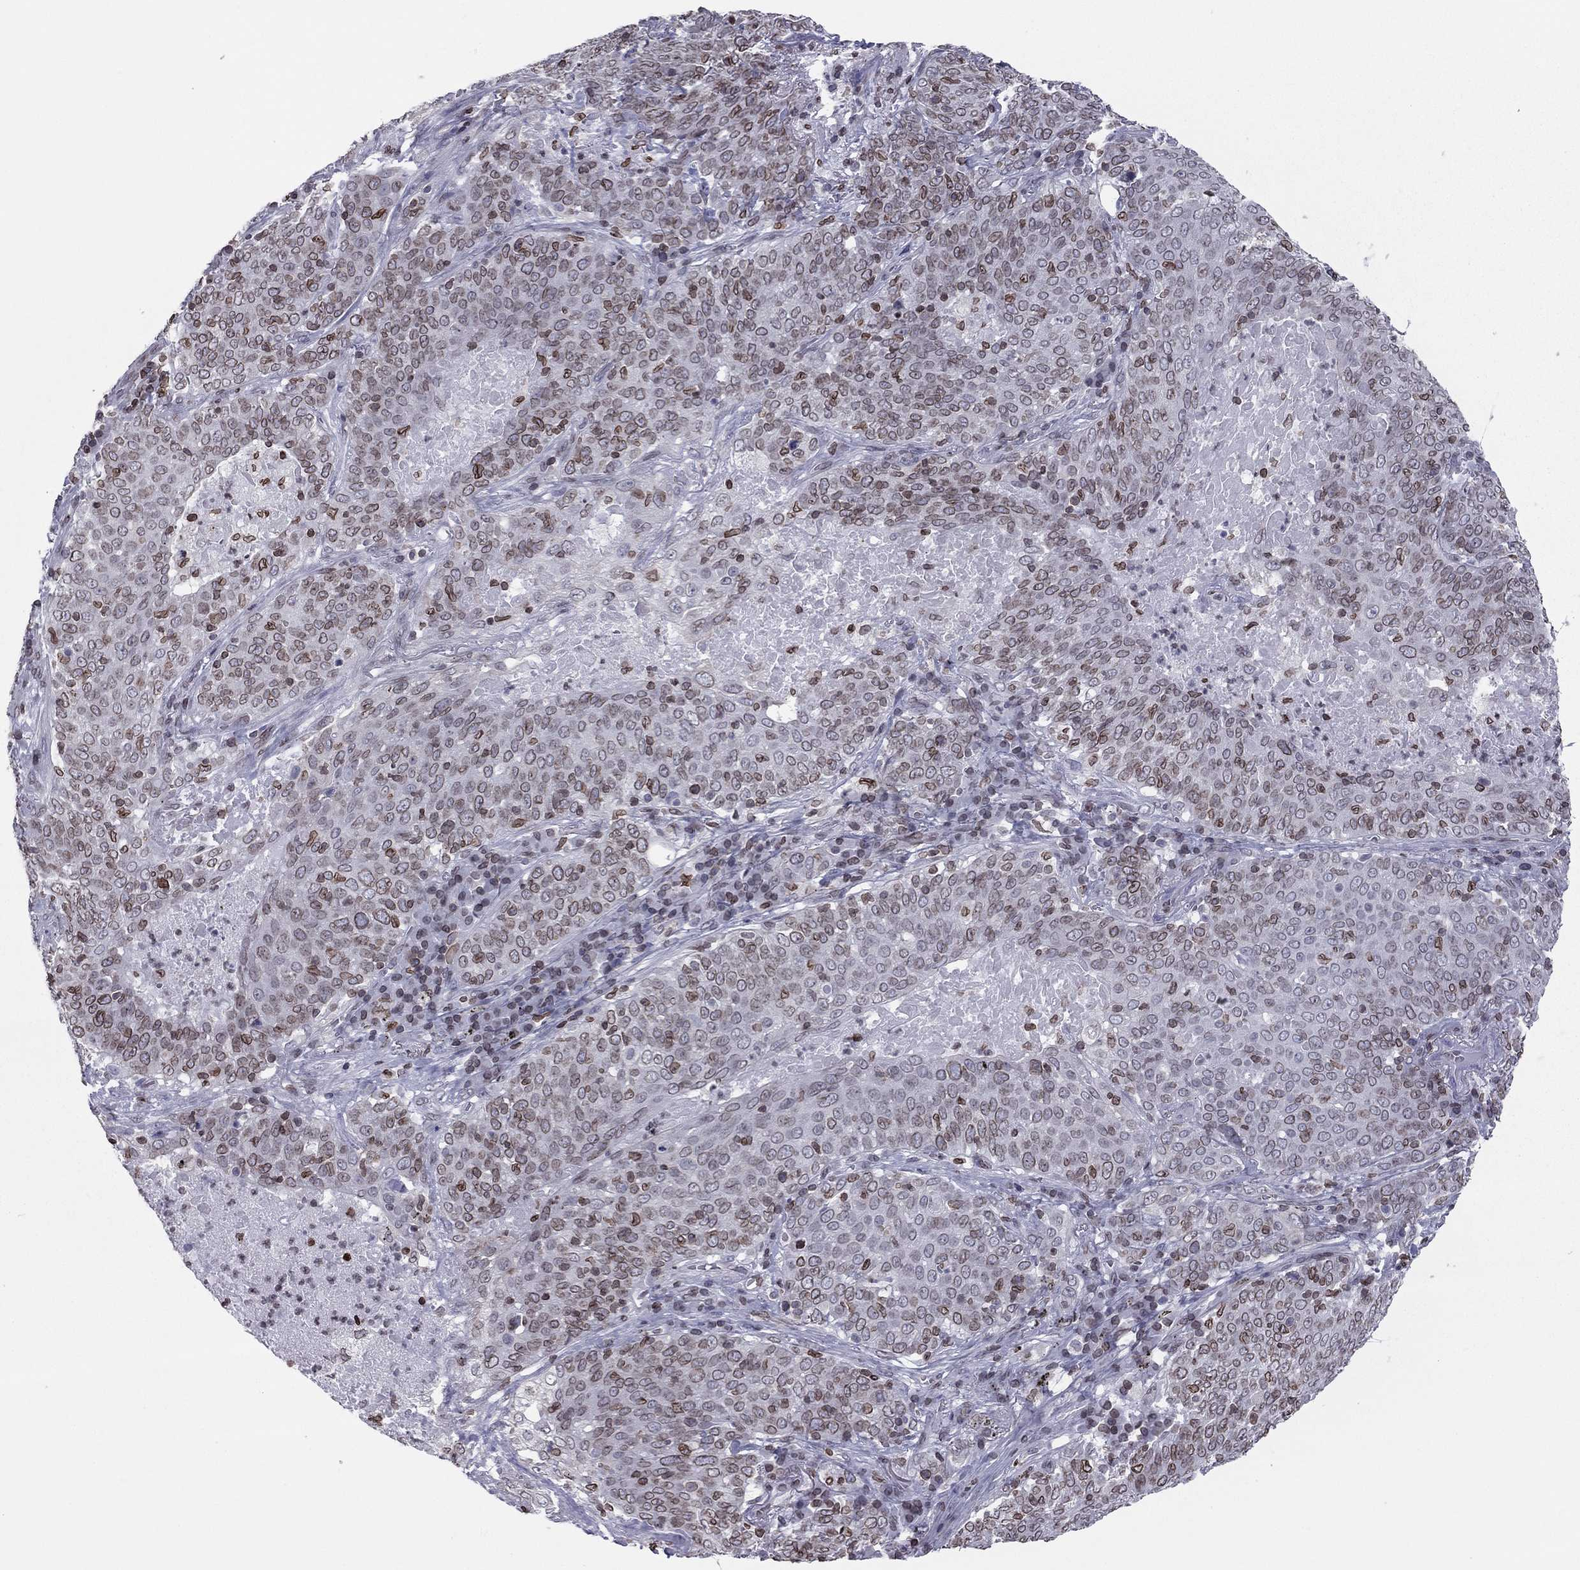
{"staining": {"intensity": "moderate", "quantity": ">75%", "location": "cytoplasmic/membranous,nuclear"}, "tissue": "lung cancer", "cell_type": "Tumor cells", "image_type": "cancer", "snomed": [{"axis": "morphology", "description": "Squamous cell carcinoma, NOS"}, {"axis": "topography", "description": "Lung"}], "caption": "A brown stain highlights moderate cytoplasmic/membranous and nuclear staining of a protein in human lung squamous cell carcinoma tumor cells.", "gene": "ESPL1", "patient": {"sex": "male", "age": 82}}